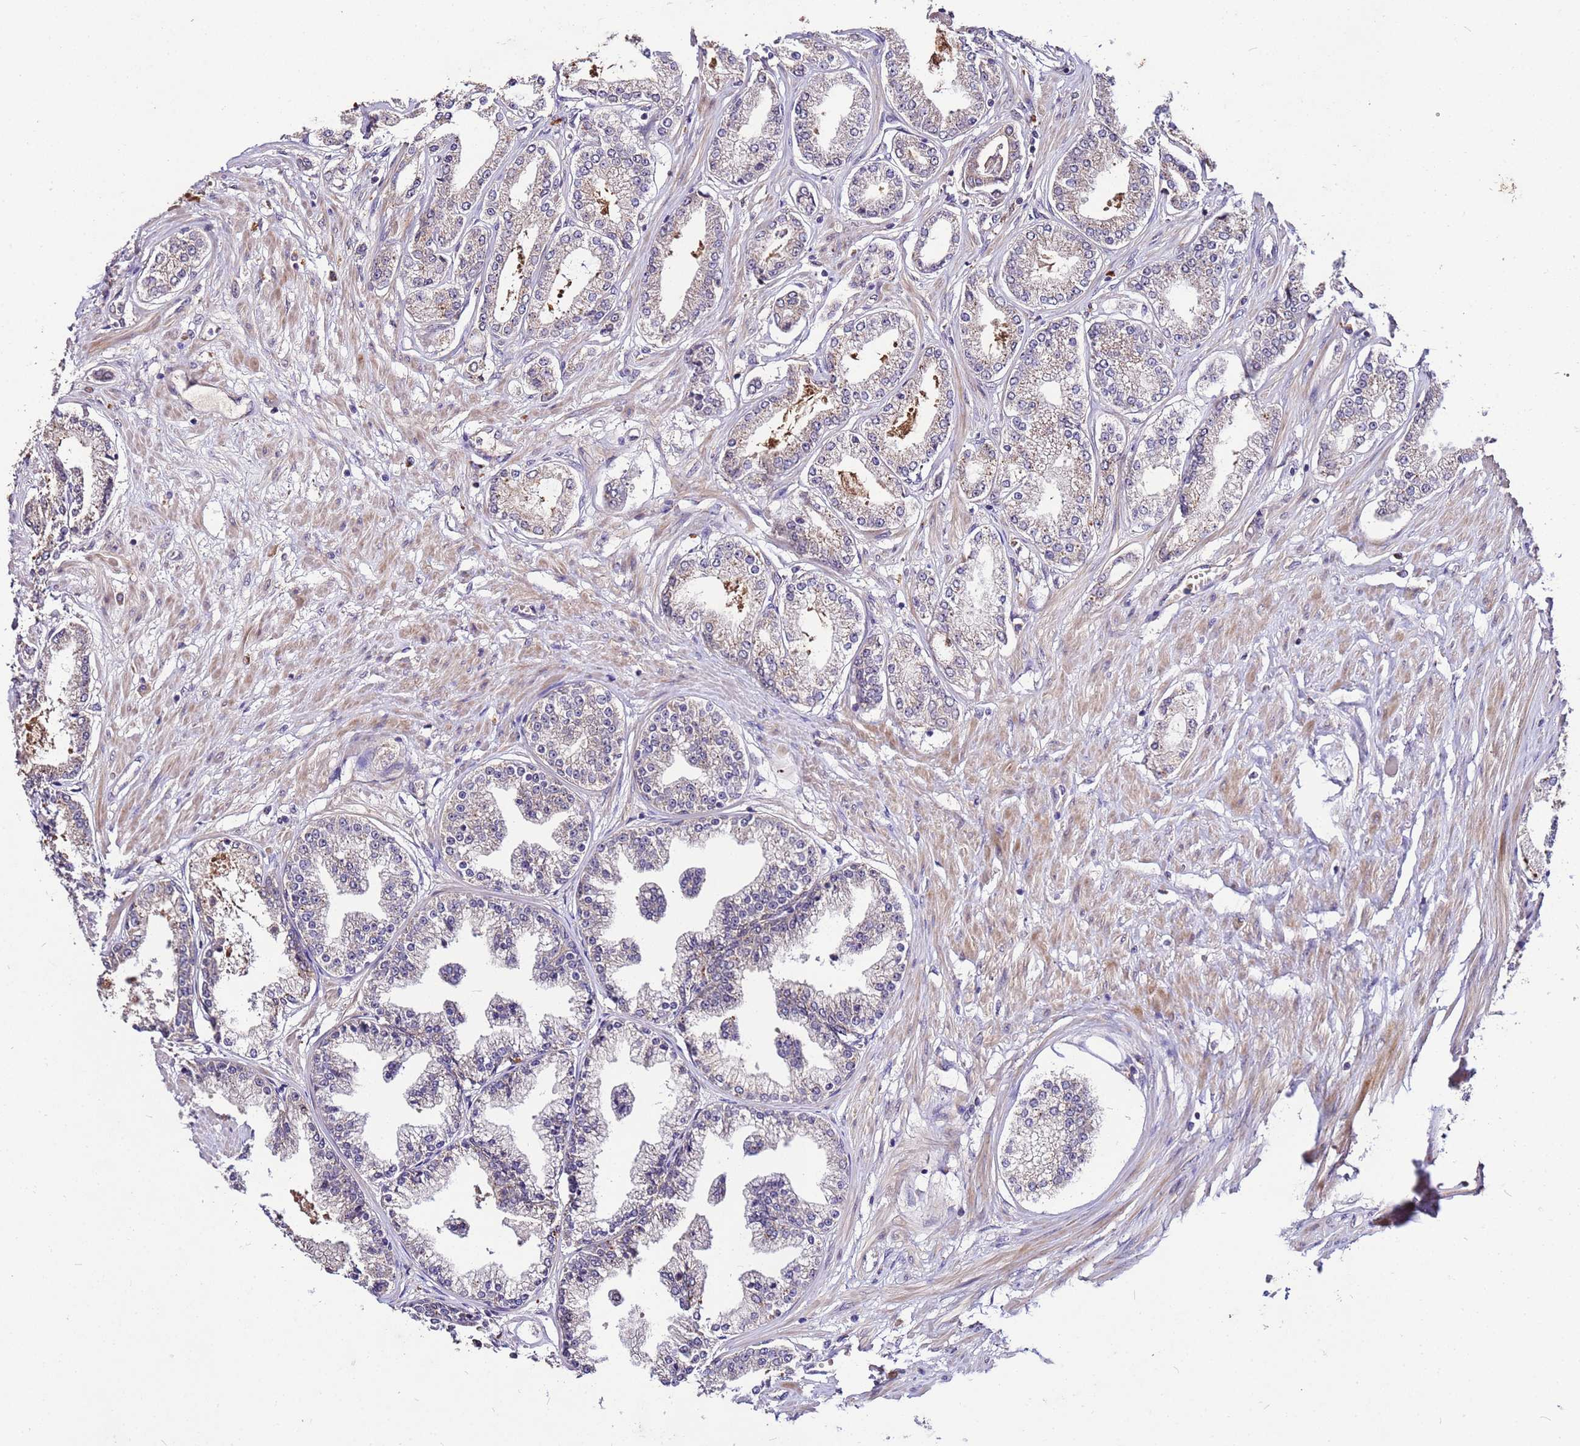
{"staining": {"intensity": "weak", "quantity": "25%-75%", "location": "cytoplasmic/membranous"}, "tissue": "prostate cancer", "cell_type": "Tumor cells", "image_type": "cancer", "snomed": [{"axis": "morphology", "description": "Adenocarcinoma, Low grade"}, {"axis": "topography", "description": "Prostate"}], "caption": "Immunohistochemical staining of prostate low-grade adenocarcinoma demonstrates weak cytoplasmic/membranous protein staining in approximately 25%-75% of tumor cells. (DAB IHC with brightfield microscopy, high magnification).", "gene": "GSPT2", "patient": {"sex": "male", "age": 63}}